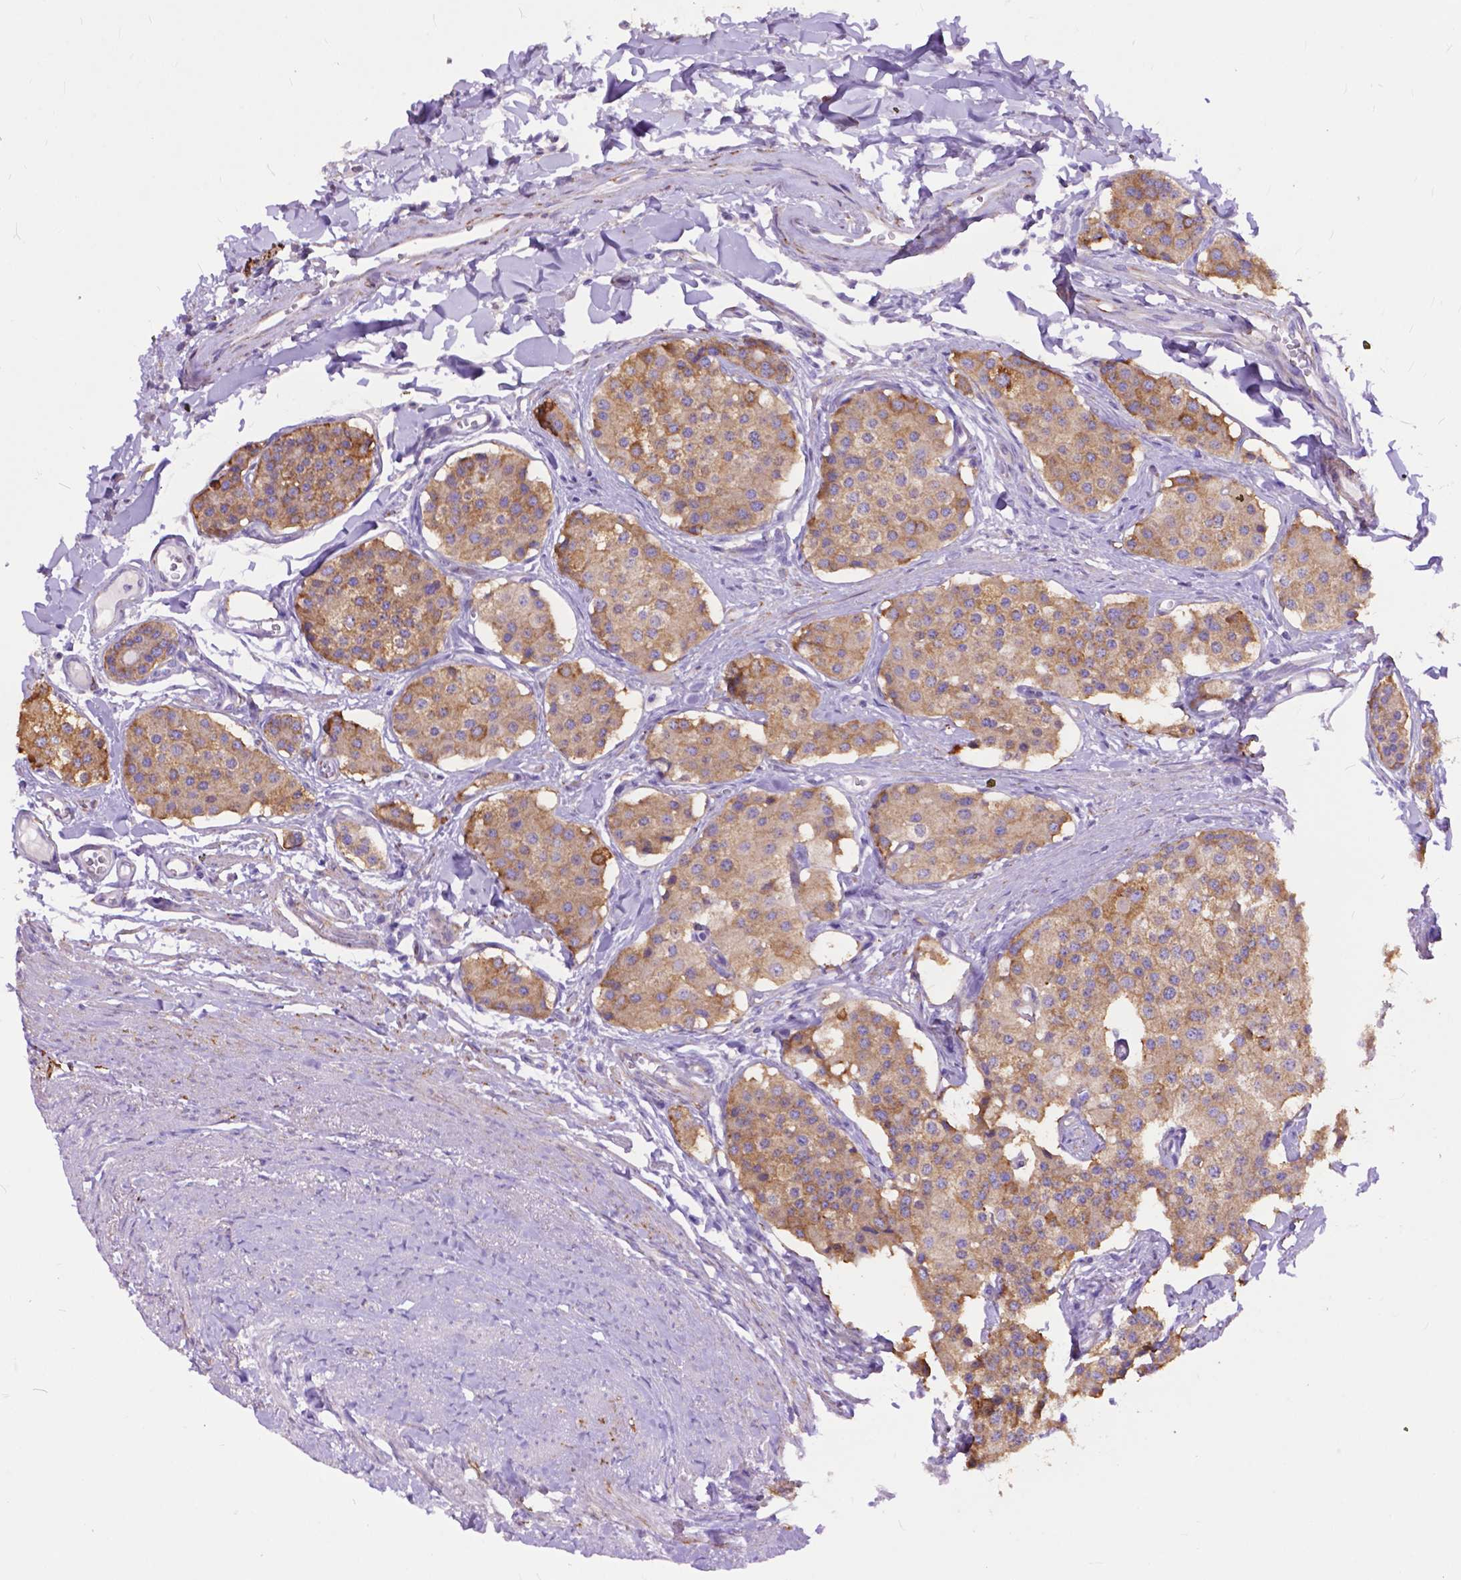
{"staining": {"intensity": "weak", "quantity": ">75%", "location": "cytoplasmic/membranous"}, "tissue": "carcinoid", "cell_type": "Tumor cells", "image_type": "cancer", "snomed": [{"axis": "morphology", "description": "Carcinoid, malignant, NOS"}, {"axis": "topography", "description": "Small intestine"}], "caption": "Carcinoid (malignant) tissue reveals weak cytoplasmic/membranous staining in about >75% of tumor cells, visualized by immunohistochemistry. (Stains: DAB in brown, nuclei in blue, Microscopy: brightfield microscopy at high magnification).", "gene": "PCDHA12", "patient": {"sex": "female", "age": 65}}